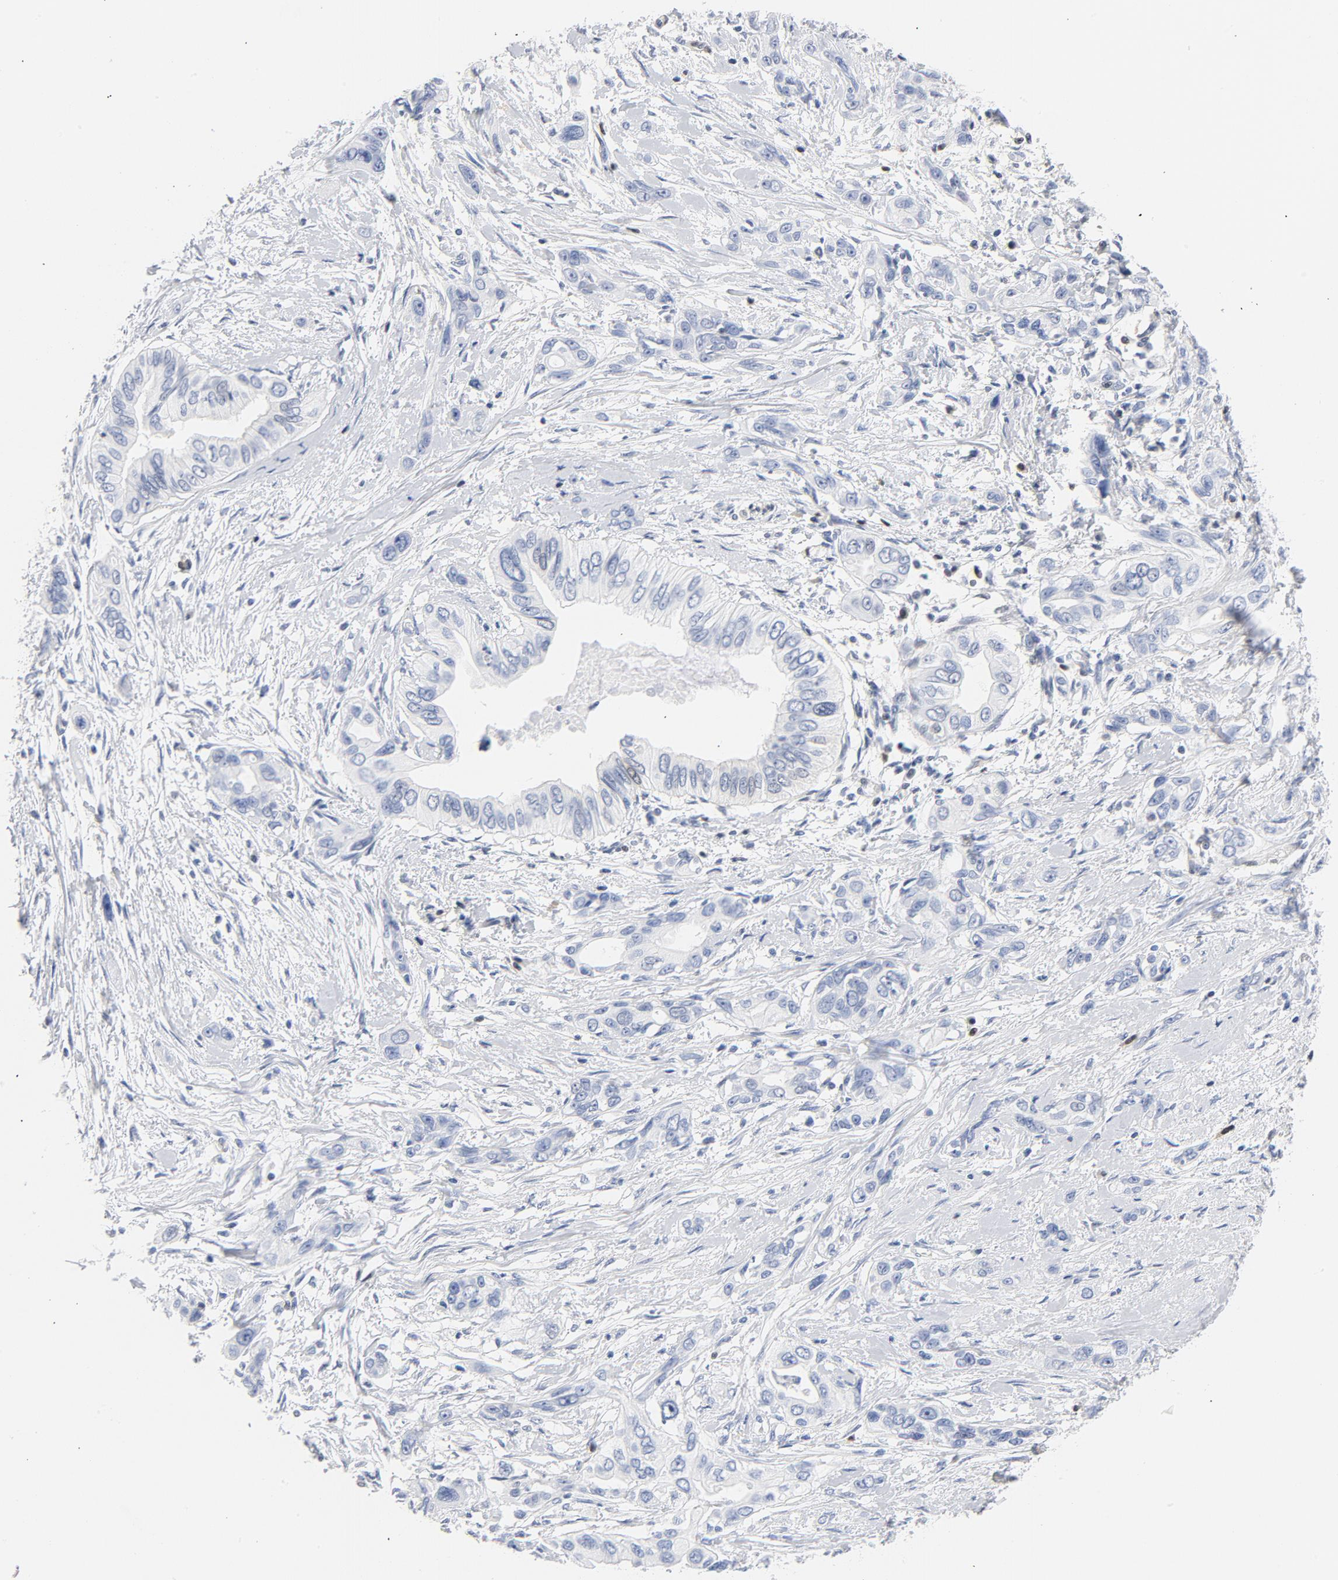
{"staining": {"intensity": "negative", "quantity": "none", "location": "none"}, "tissue": "pancreatic cancer", "cell_type": "Tumor cells", "image_type": "cancer", "snomed": [{"axis": "morphology", "description": "Adenocarcinoma, NOS"}, {"axis": "topography", "description": "Pancreas"}], "caption": "Immunohistochemistry of human pancreatic cancer shows no expression in tumor cells.", "gene": "CDKN1B", "patient": {"sex": "female", "age": 60}}